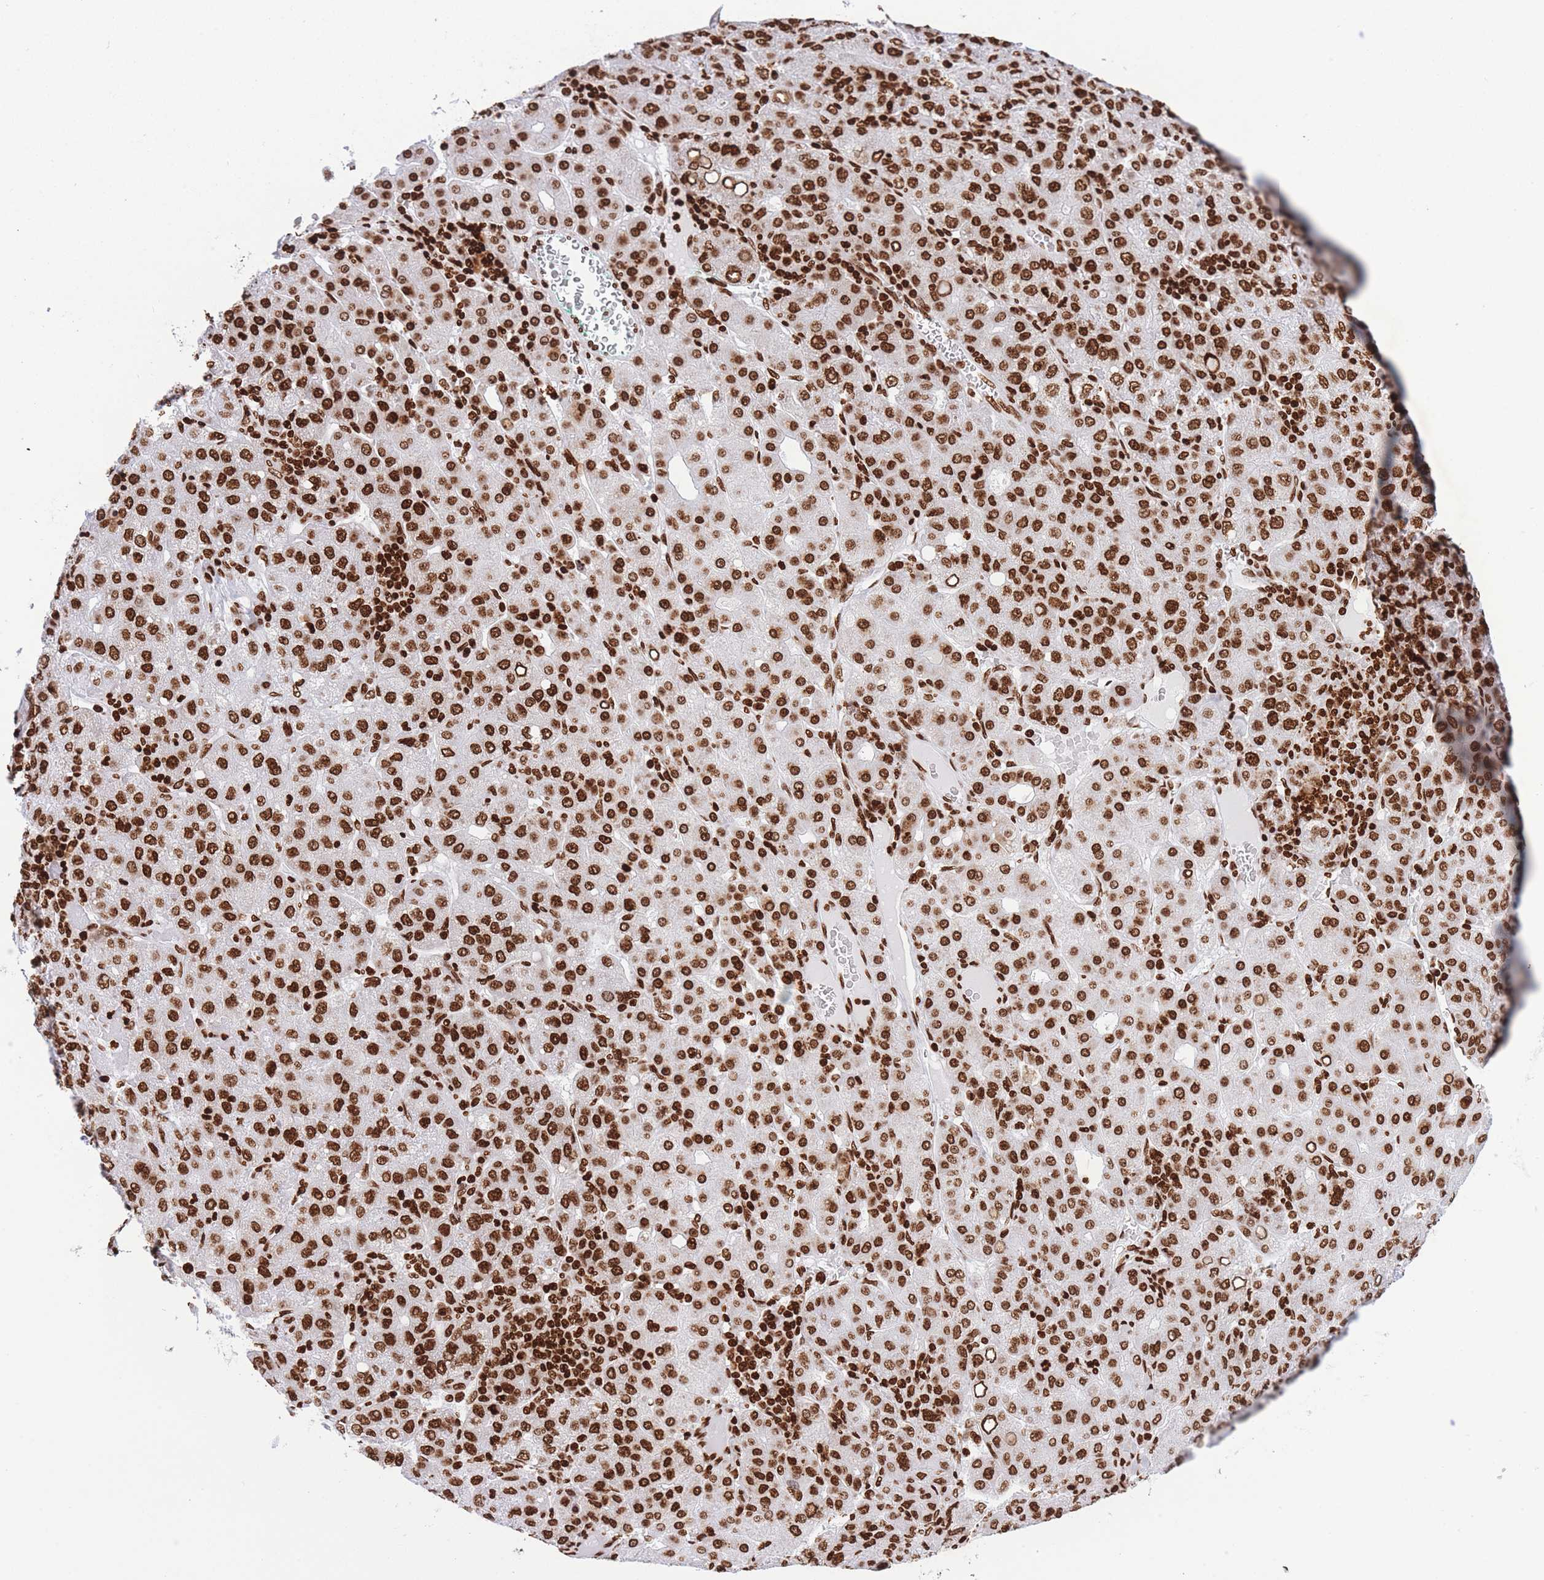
{"staining": {"intensity": "strong", "quantity": ">75%", "location": "nuclear"}, "tissue": "liver cancer", "cell_type": "Tumor cells", "image_type": "cancer", "snomed": [{"axis": "morphology", "description": "Carcinoma, Hepatocellular, NOS"}, {"axis": "topography", "description": "Liver"}], "caption": "The immunohistochemical stain shows strong nuclear positivity in tumor cells of liver cancer (hepatocellular carcinoma) tissue.", "gene": "H2BC11", "patient": {"sex": "male", "age": 65}}